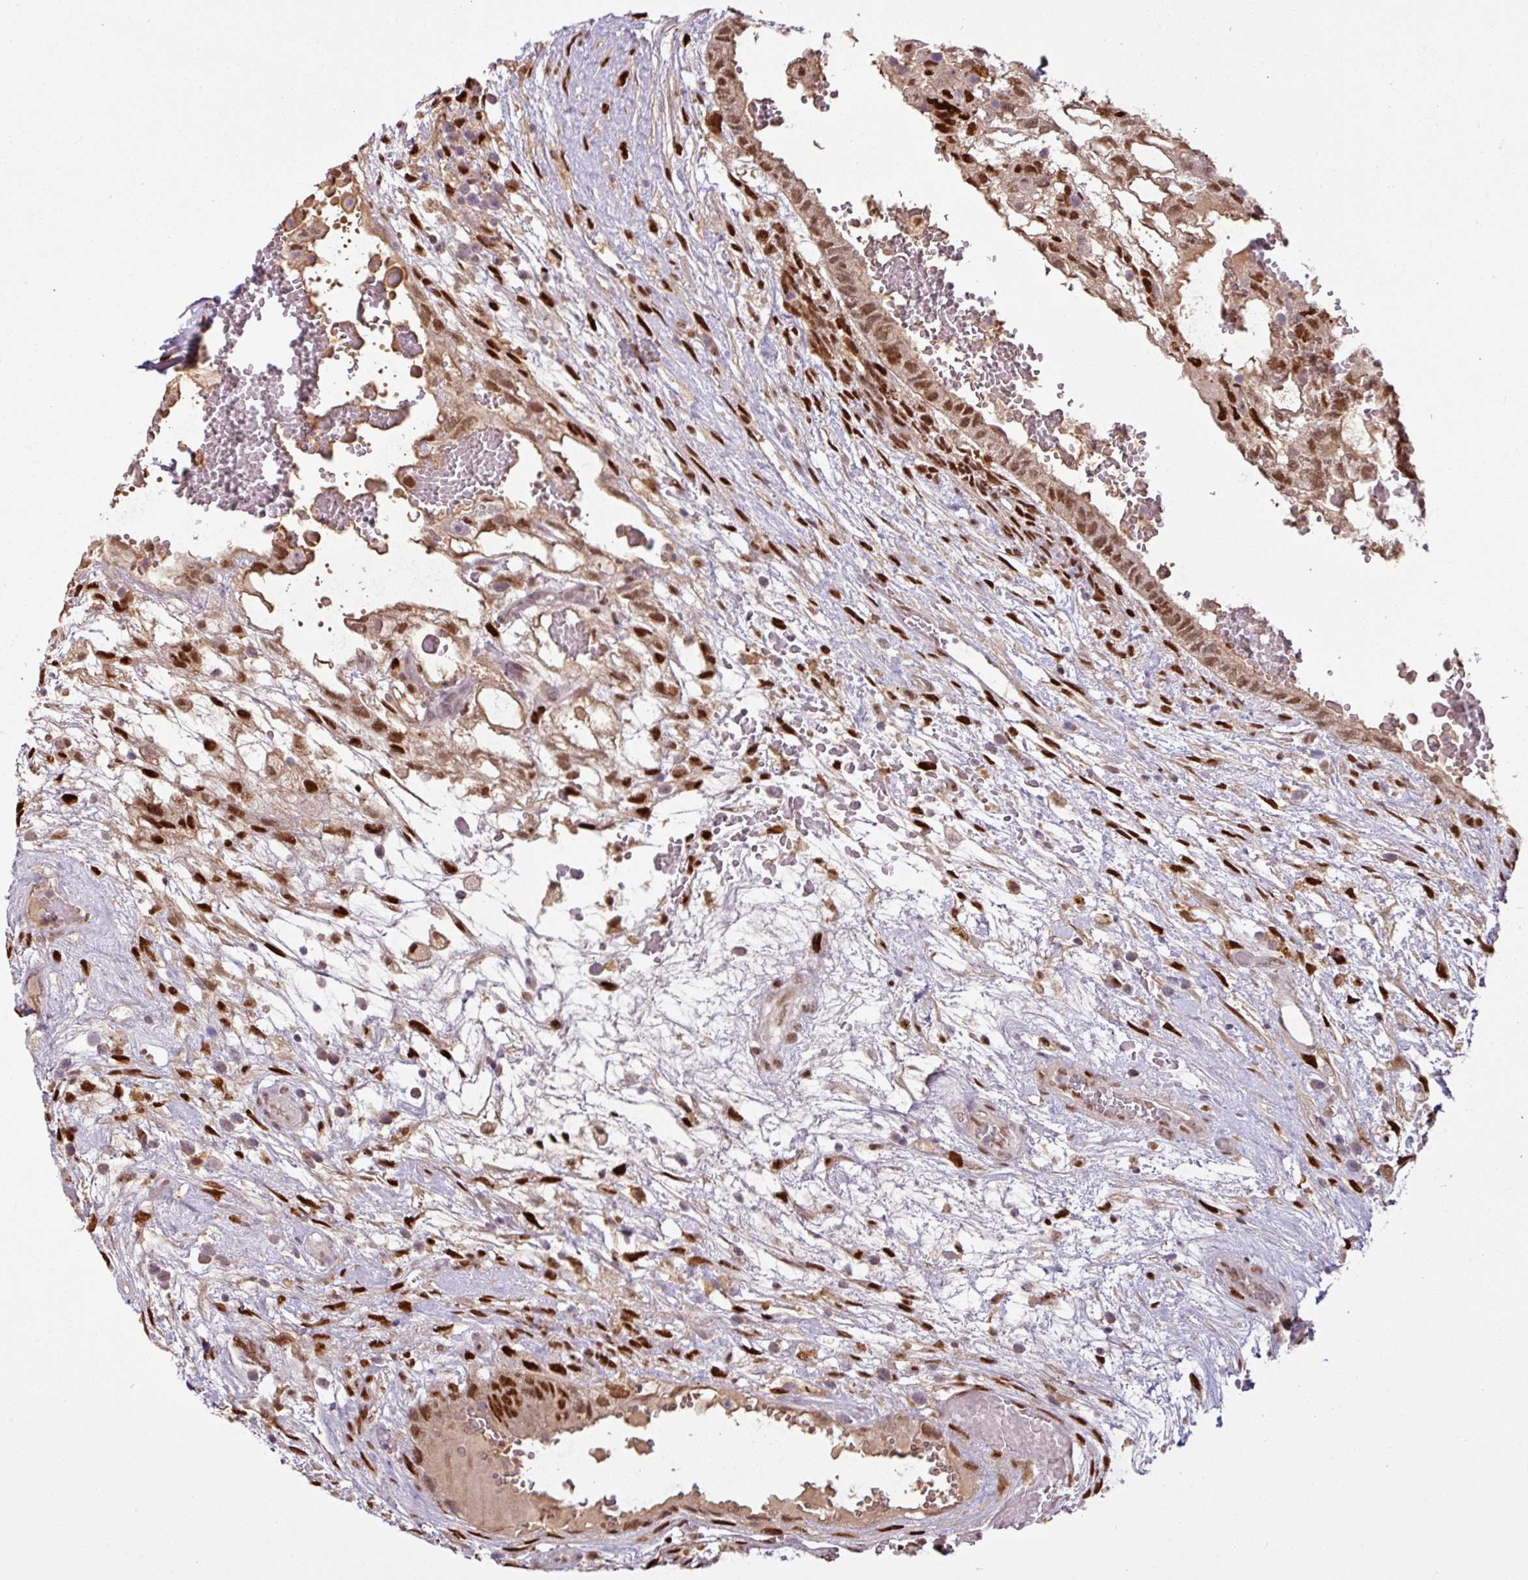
{"staining": {"intensity": "strong", "quantity": ">75%", "location": "nuclear"}, "tissue": "testis cancer", "cell_type": "Tumor cells", "image_type": "cancer", "snomed": [{"axis": "morphology", "description": "Normal tissue, NOS"}, {"axis": "morphology", "description": "Carcinoma, Embryonal, NOS"}, {"axis": "topography", "description": "Testis"}], "caption": "The immunohistochemical stain shows strong nuclear staining in tumor cells of embryonal carcinoma (testis) tissue.", "gene": "IRF2BPL", "patient": {"sex": "male", "age": 32}}